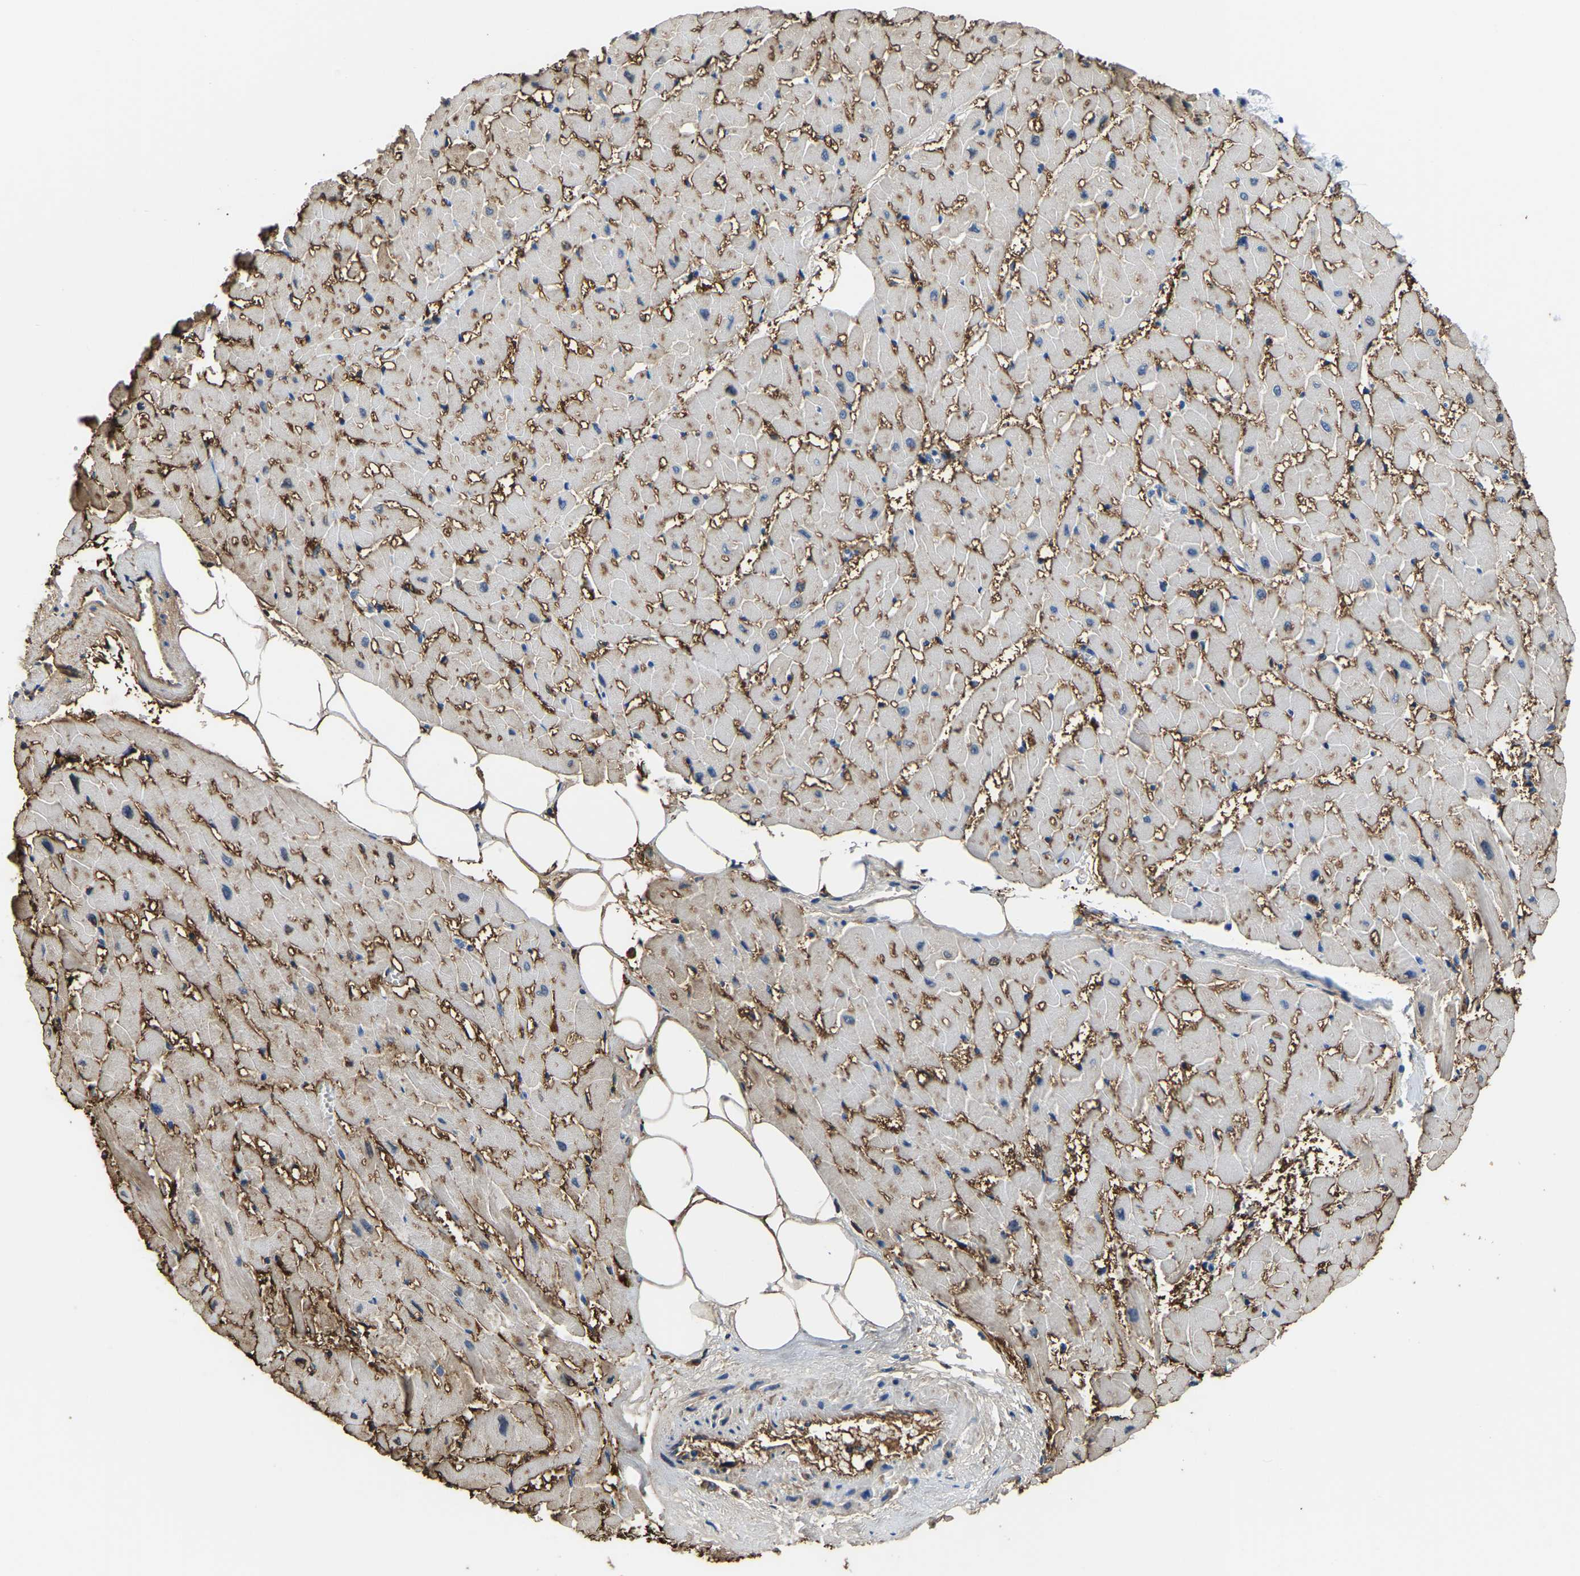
{"staining": {"intensity": "moderate", "quantity": "<25%", "location": "cytoplasmic/membranous"}, "tissue": "heart muscle", "cell_type": "Cardiomyocytes", "image_type": "normal", "snomed": [{"axis": "morphology", "description": "Normal tissue, NOS"}, {"axis": "topography", "description": "Heart"}], "caption": "The image reveals staining of benign heart muscle, revealing moderate cytoplasmic/membranous protein staining (brown color) within cardiomyocytes.", "gene": "MS4A3", "patient": {"sex": "female", "age": 19}}